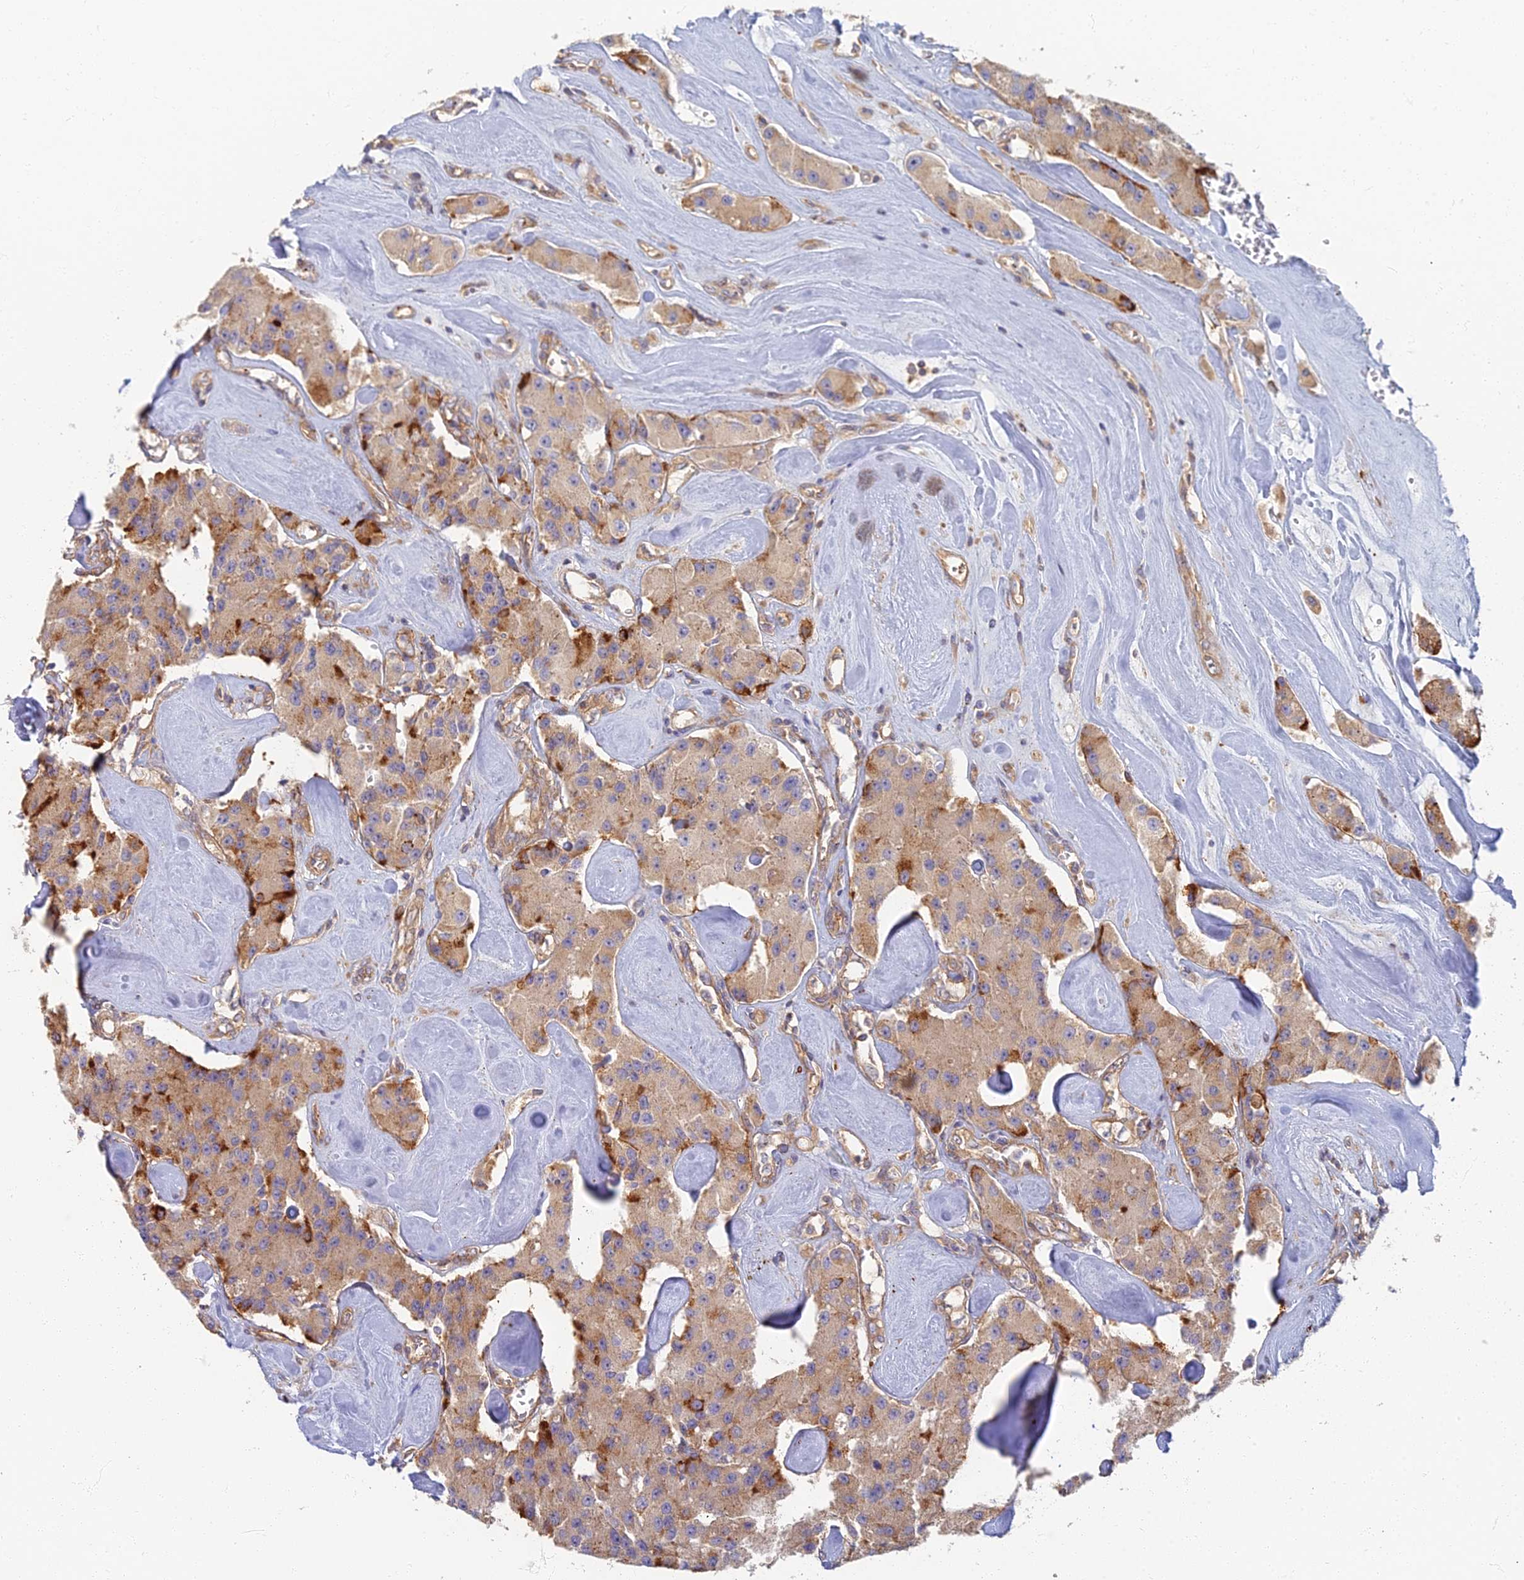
{"staining": {"intensity": "moderate", "quantity": ">75%", "location": "cytoplasmic/membranous"}, "tissue": "carcinoid", "cell_type": "Tumor cells", "image_type": "cancer", "snomed": [{"axis": "morphology", "description": "Carcinoid, malignant, NOS"}, {"axis": "topography", "description": "Pancreas"}], "caption": "DAB immunohistochemical staining of carcinoid reveals moderate cytoplasmic/membranous protein staining in approximately >75% of tumor cells.", "gene": "RBSN", "patient": {"sex": "male", "age": 41}}